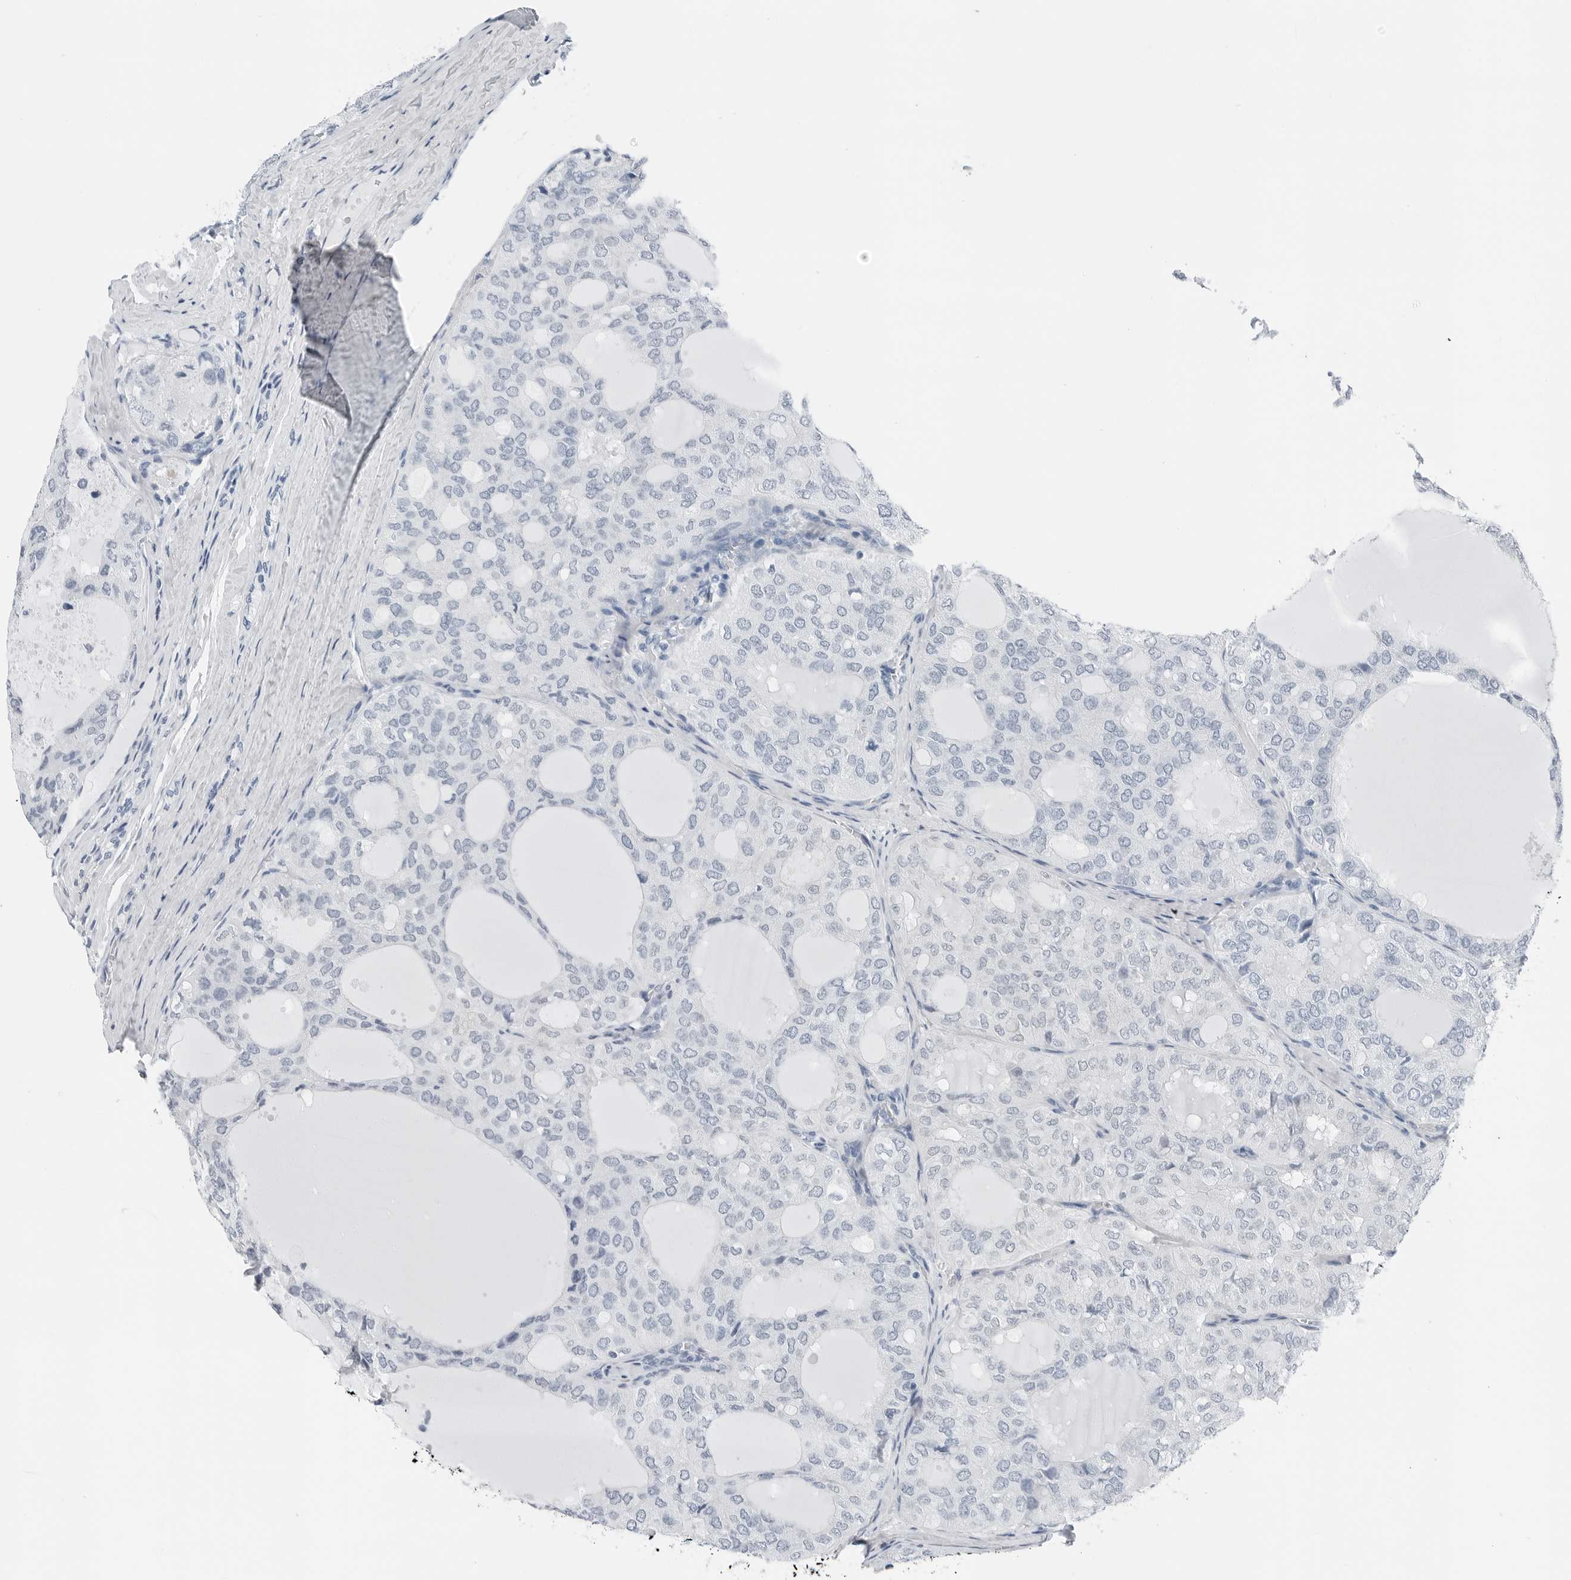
{"staining": {"intensity": "negative", "quantity": "none", "location": "none"}, "tissue": "thyroid cancer", "cell_type": "Tumor cells", "image_type": "cancer", "snomed": [{"axis": "morphology", "description": "Follicular adenoma carcinoma, NOS"}, {"axis": "topography", "description": "Thyroid gland"}], "caption": "The immunohistochemistry histopathology image has no significant expression in tumor cells of thyroid cancer (follicular adenoma carcinoma) tissue. (Brightfield microscopy of DAB (3,3'-diaminobenzidine) immunohistochemistry (IHC) at high magnification).", "gene": "SLPI", "patient": {"sex": "male", "age": 75}}